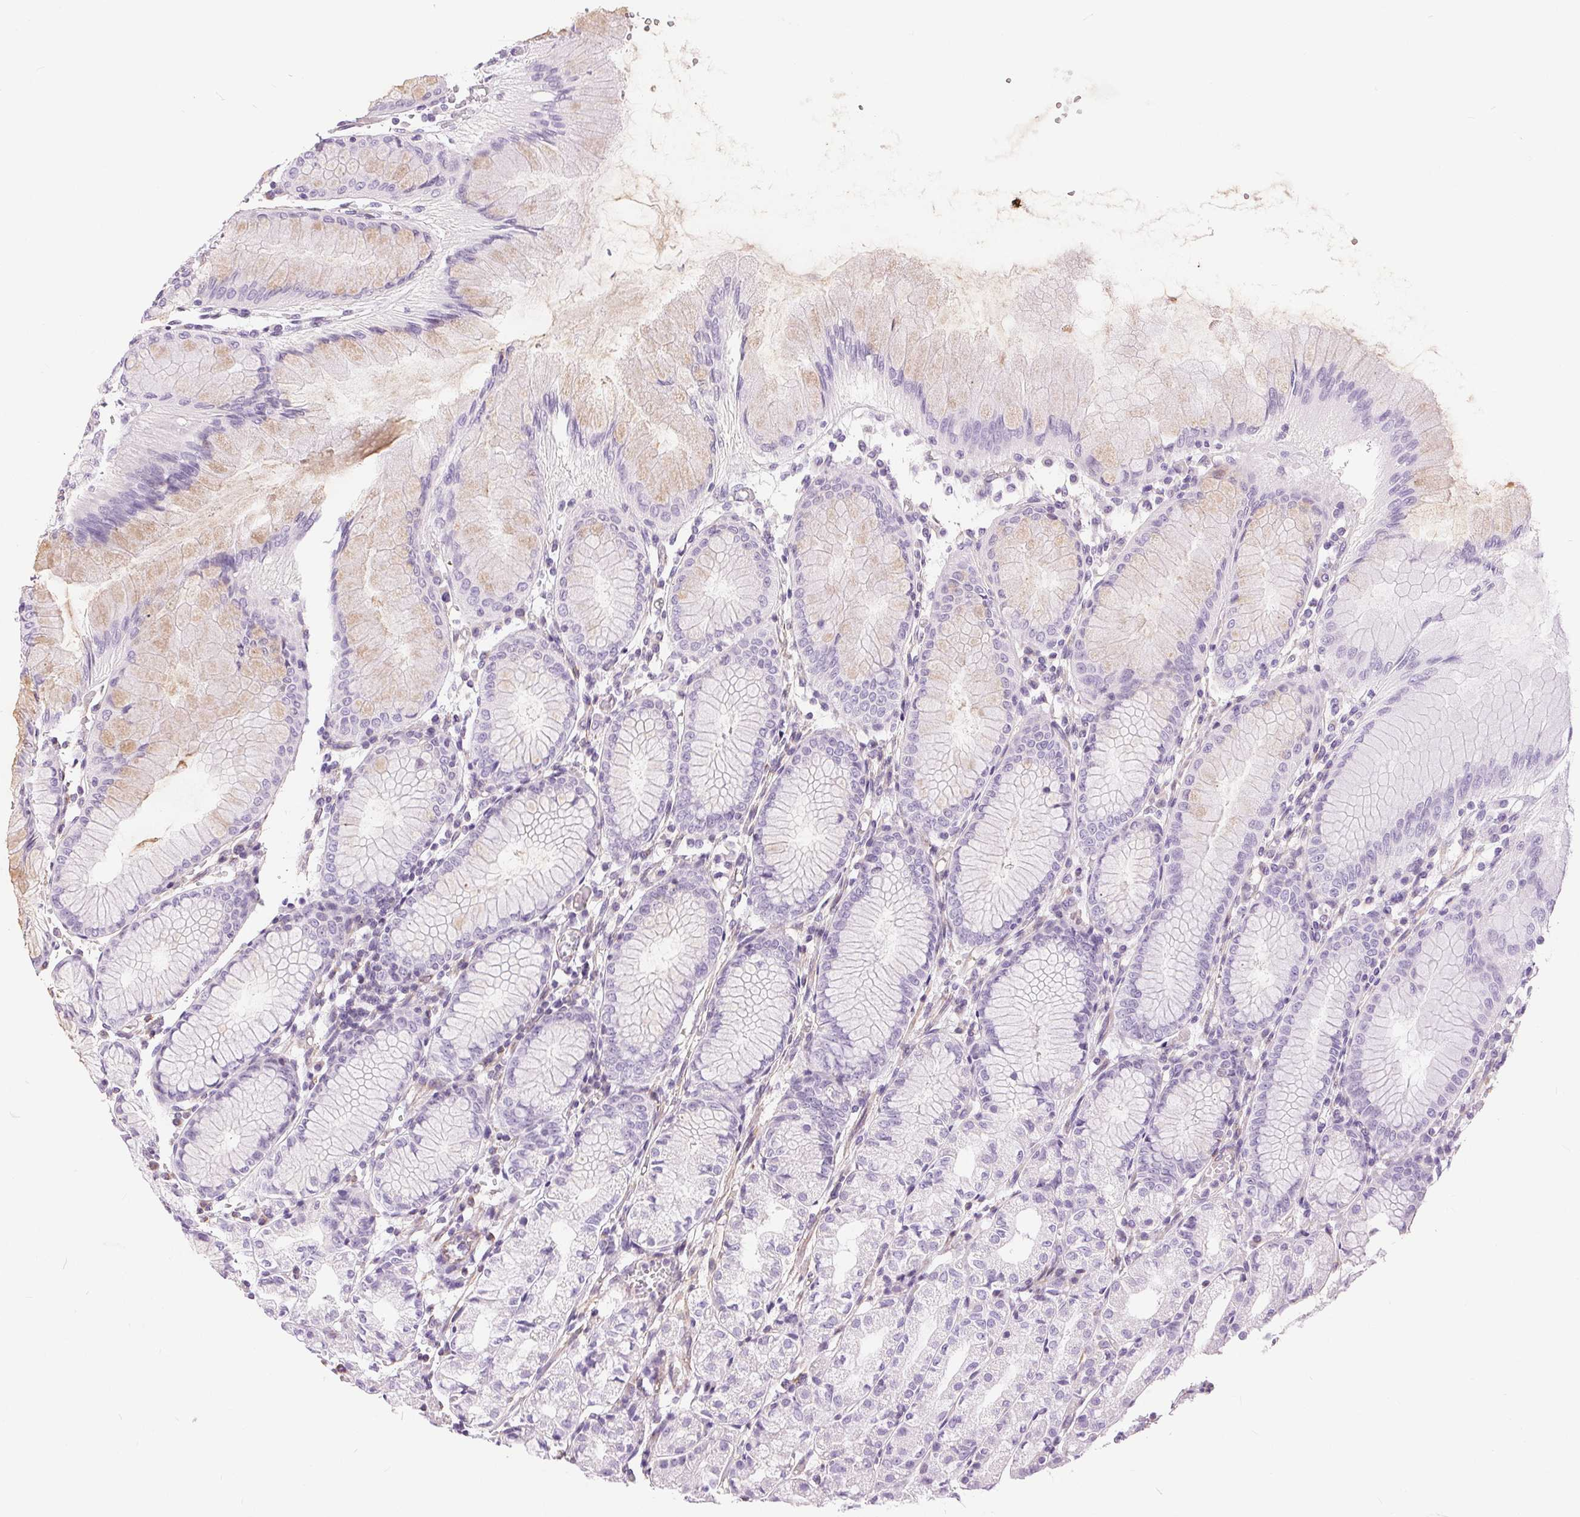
{"staining": {"intensity": "weak", "quantity": "<25%", "location": "cytoplasmic/membranous"}, "tissue": "stomach", "cell_type": "Glandular cells", "image_type": "normal", "snomed": [{"axis": "morphology", "description": "Normal tissue, NOS"}, {"axis": "topography", "description": "Stomach"}], "caption": "High power microscopy photomicrograph of an IHC micrograph of benign stomach, revealing no significant expression in glandular cells.", "gene": "GFAP", "patient": {"sex": "female", "age": 57}}